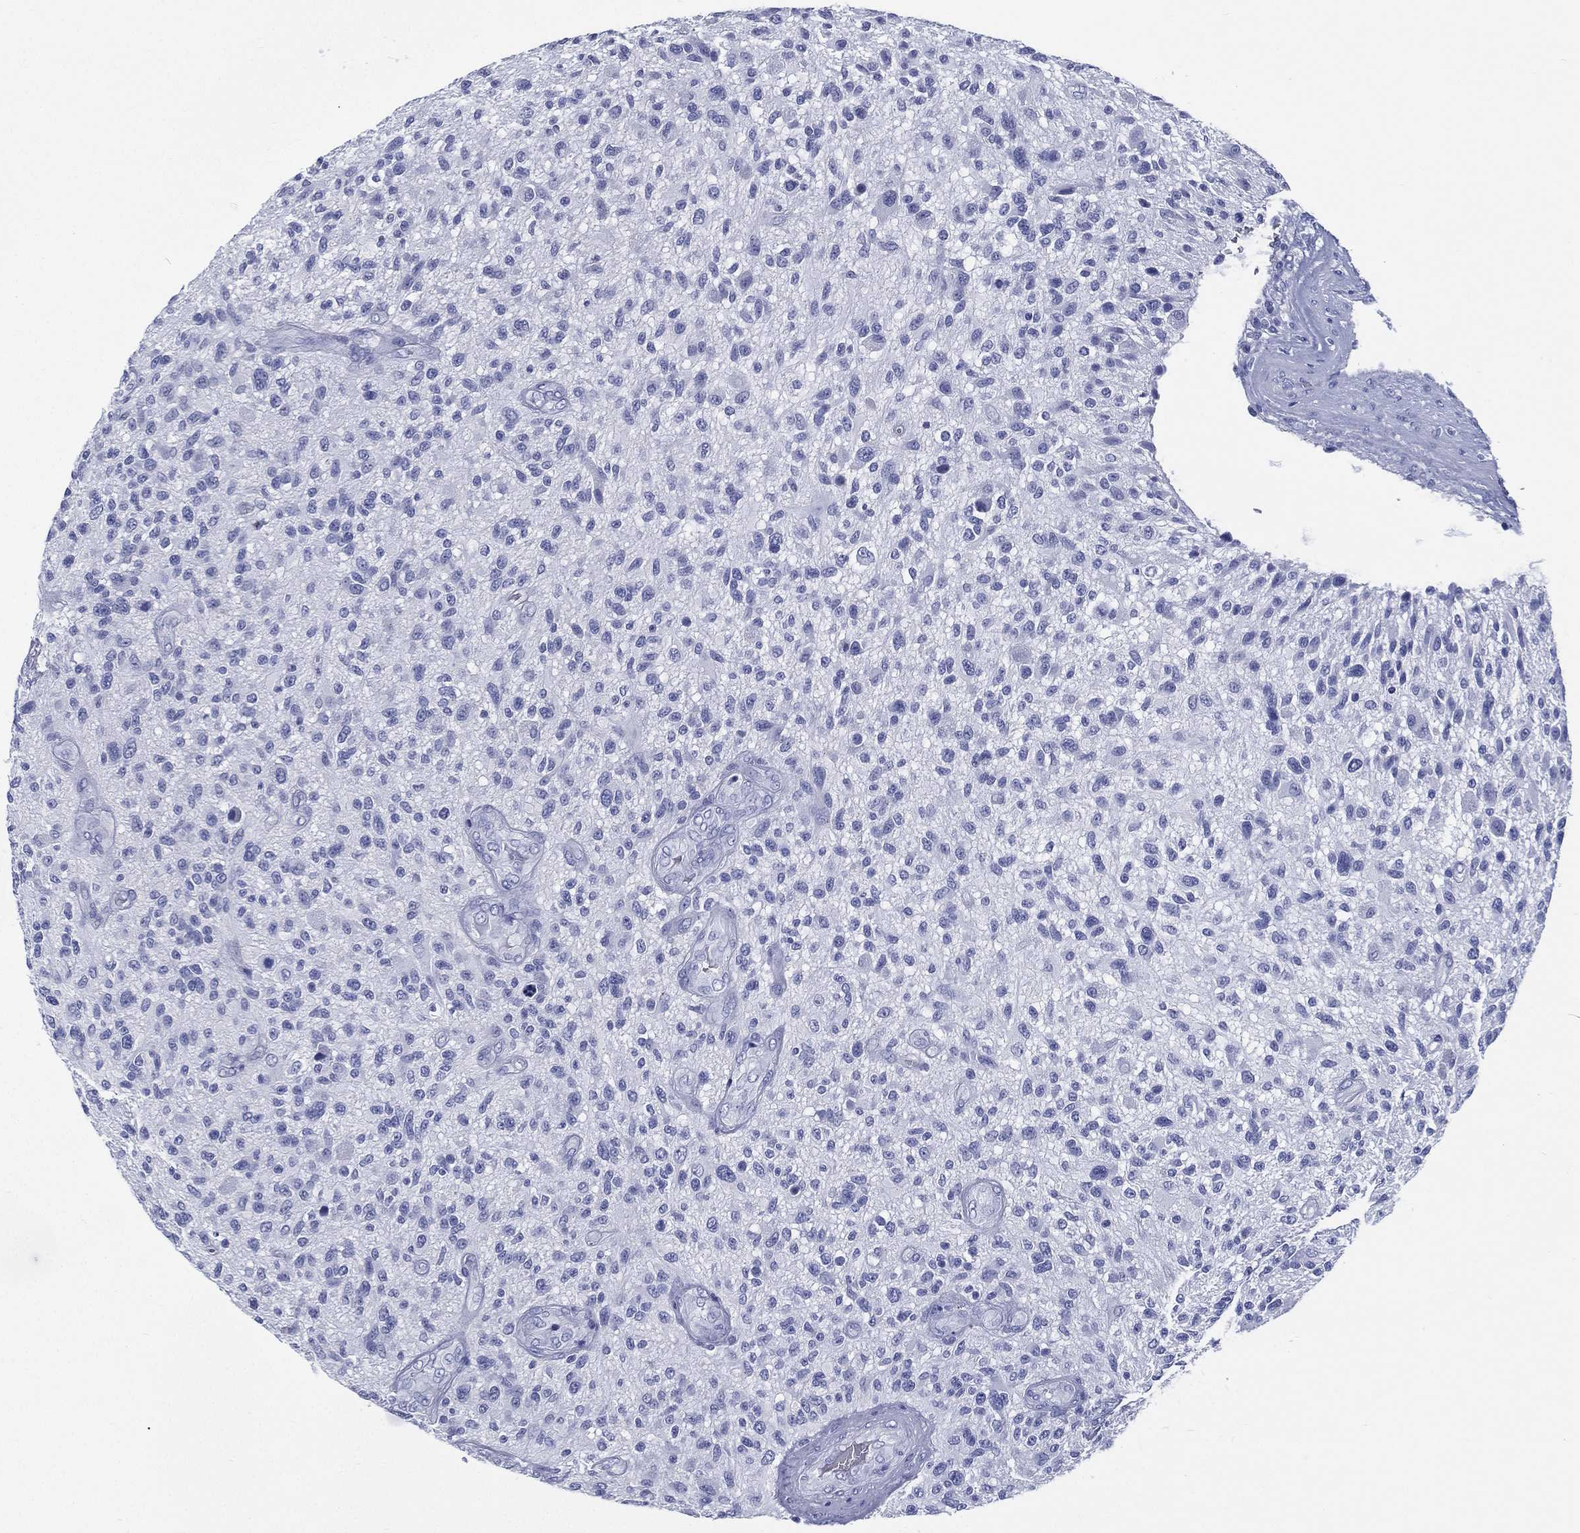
{"staining": {"intensity": "negative", "quantity": "none", "location": "none"}, "tissue": "glioma", "cell_type": "Tumor cells", "image_type": "cancer", "snomed": [{"axis": "morphology", "description": "Glioma, malignant, High grade"}, {"axis": "topography", "description": "Brain"}], "caption": "High magnification brightfield microscopy of malignant high-grade glioma stained with DAB (brown) and counterstained with hematoxylin (blue): tumor cells show no significant expression.", "gene": "RSPH4A", "patient": {"sex": "male", "age": 47}}